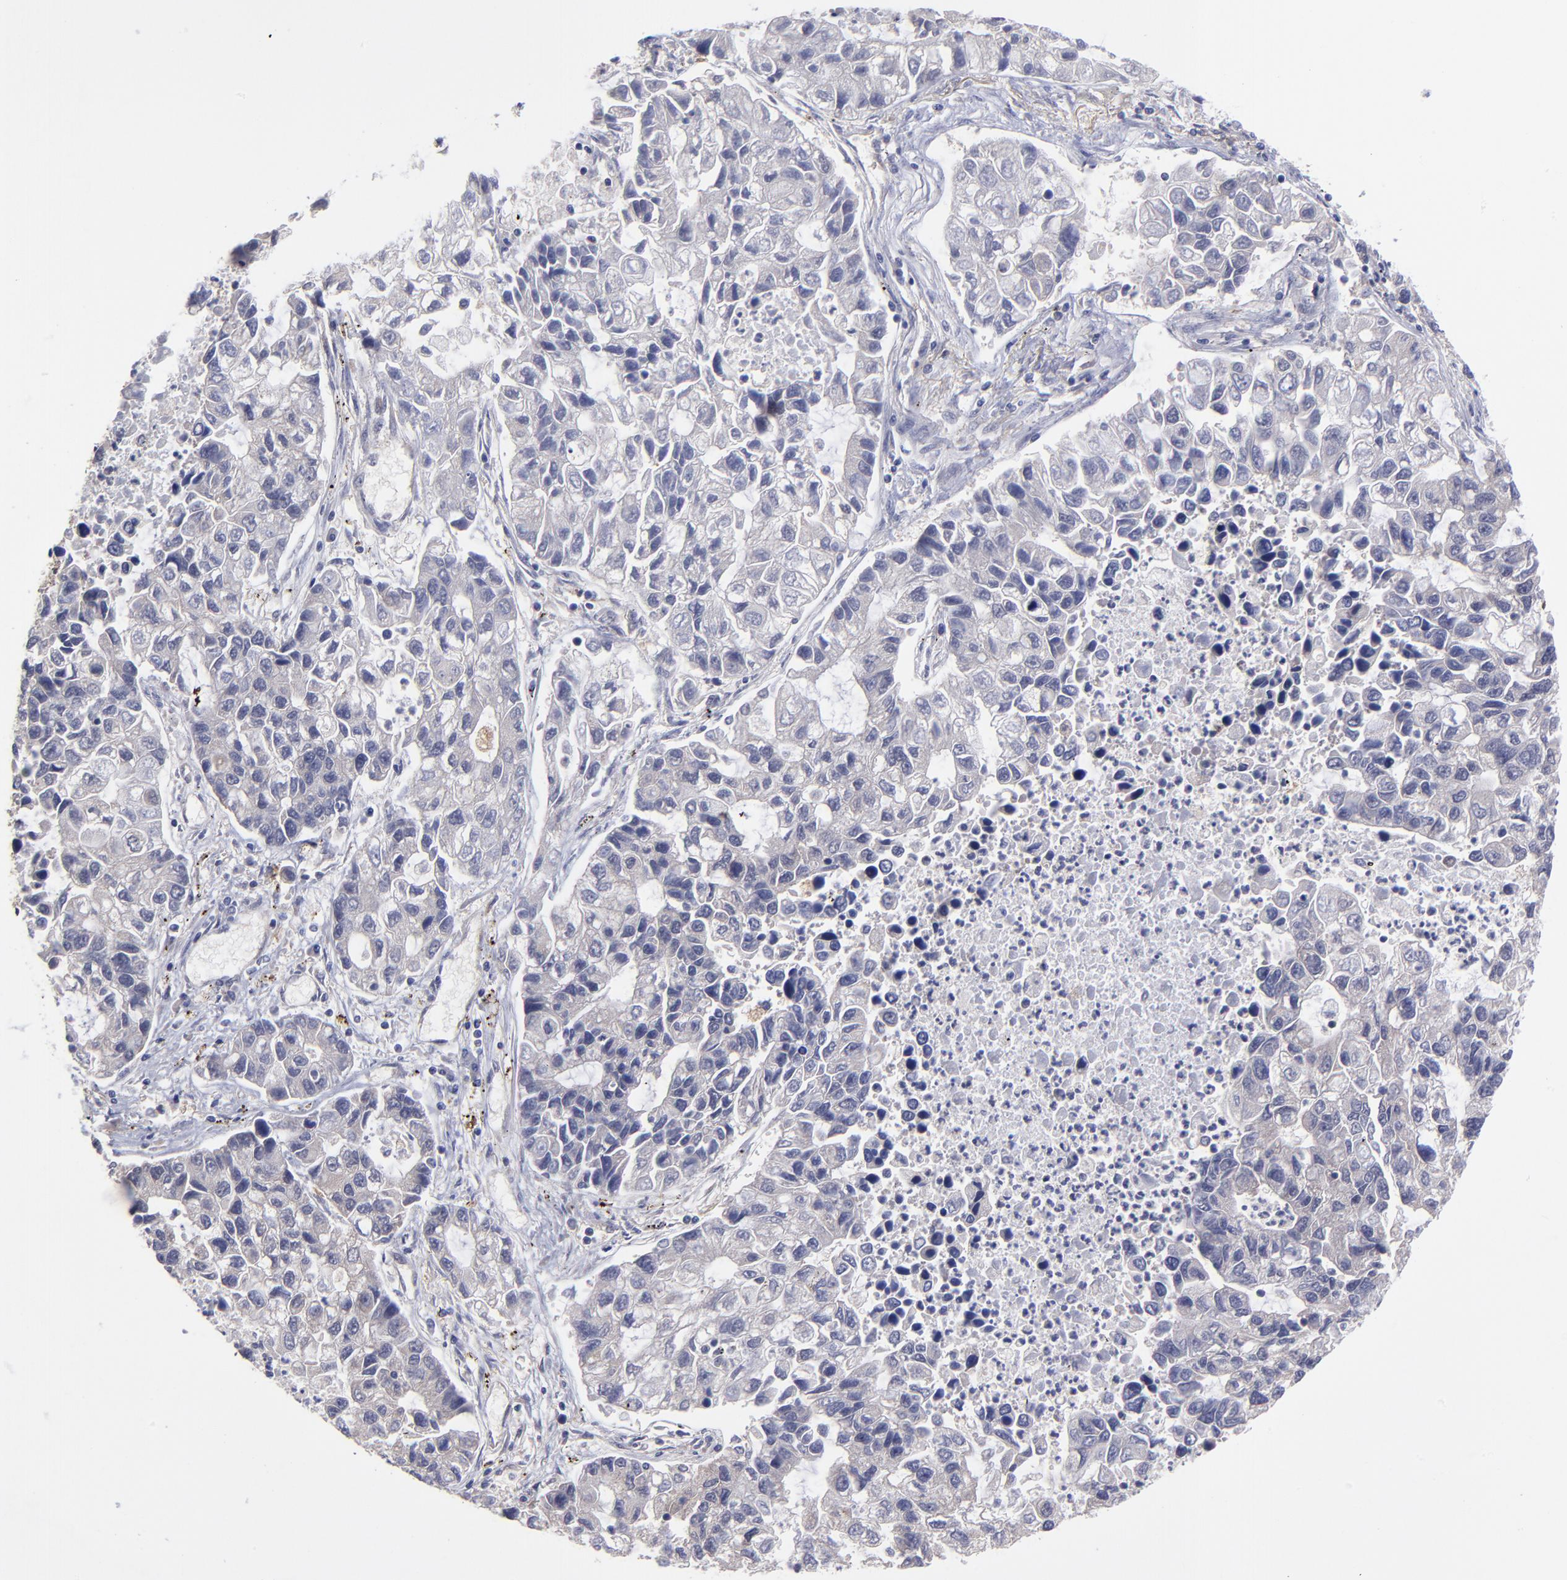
{"staining": {"intensity": "negative", "quantity": "none", "location": "none"}, "tissue": "lung cancer", "cell_type": "Tumor cells", "image_type": "cancer", "snomed": [{"axis": "morphology", "description": "Adenocarcinoma, NOS"}, {"axis": "topography", "description": "Lung"}], "caption": "The immunohistochemistry (IHC) image has no significant staining in tumor cells of lung adenocarcinoma tissue.", "gene": "UBE2H", "patient": {"sex": "female", "age": 51}}